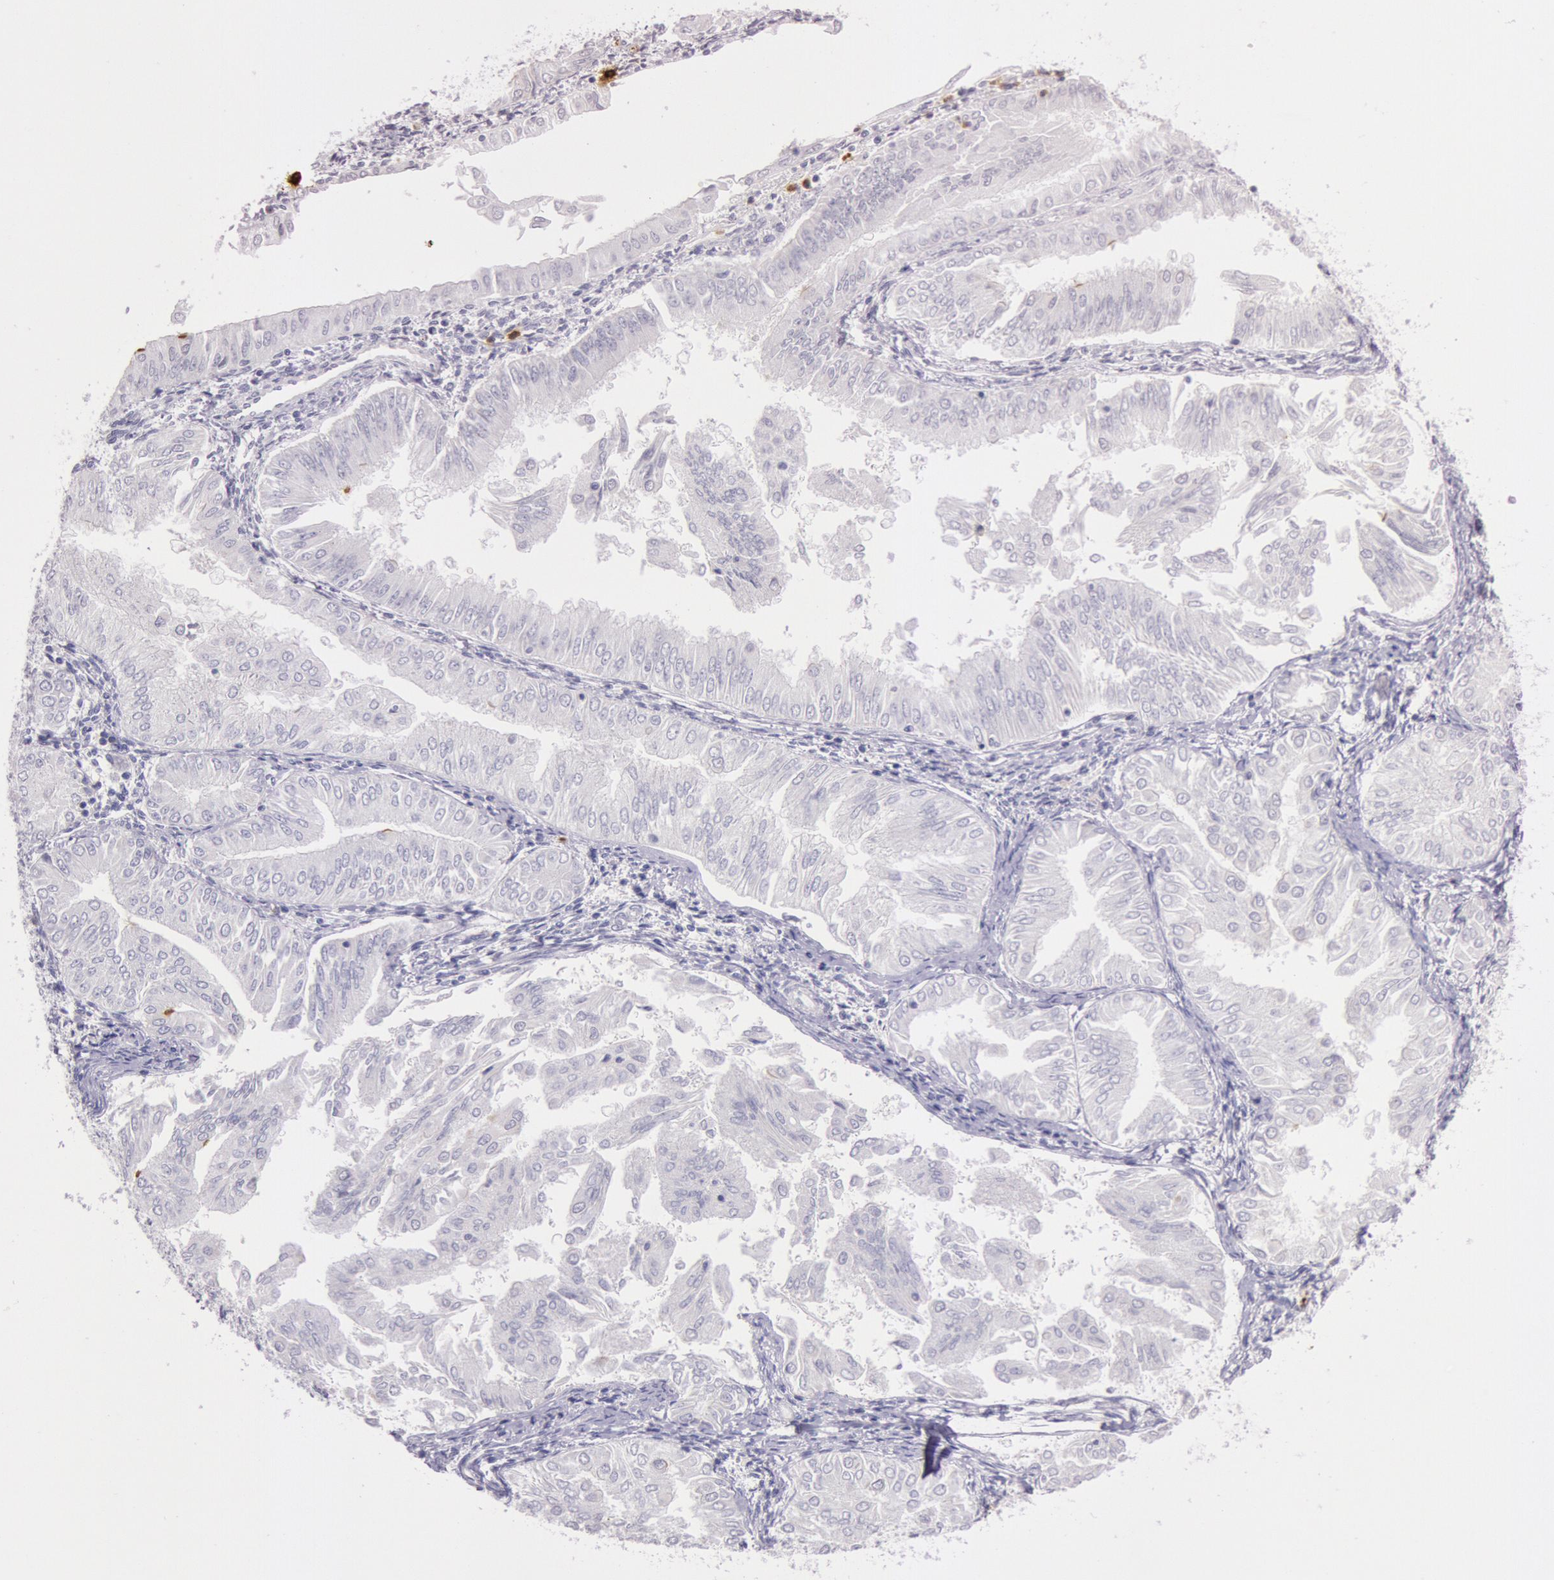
{"staining": {"intensity": "negative", "quantity": "none", "location": "none"}, "tissue": "endometrial cancer", "cell_type": "Tumor cells", "image_type": "cancer", "snomed": [{"axis": "morphology", "description": "Adenocarcinoma, NOS"}, {"axis": "topography", "description": "Endometrium"}], "caption": "The histopathology image reveals no staining of tumor cells in endometrial cancer. The staining was performed using DAB (3,3'-diaminobenzidine) to visualize the protein expression in brown, while the nuclei were stained in blue with hematoxylin (Magnification: 20x).", "gene": "KDM6A", "patient": {"sex": "female", "age": 53}}